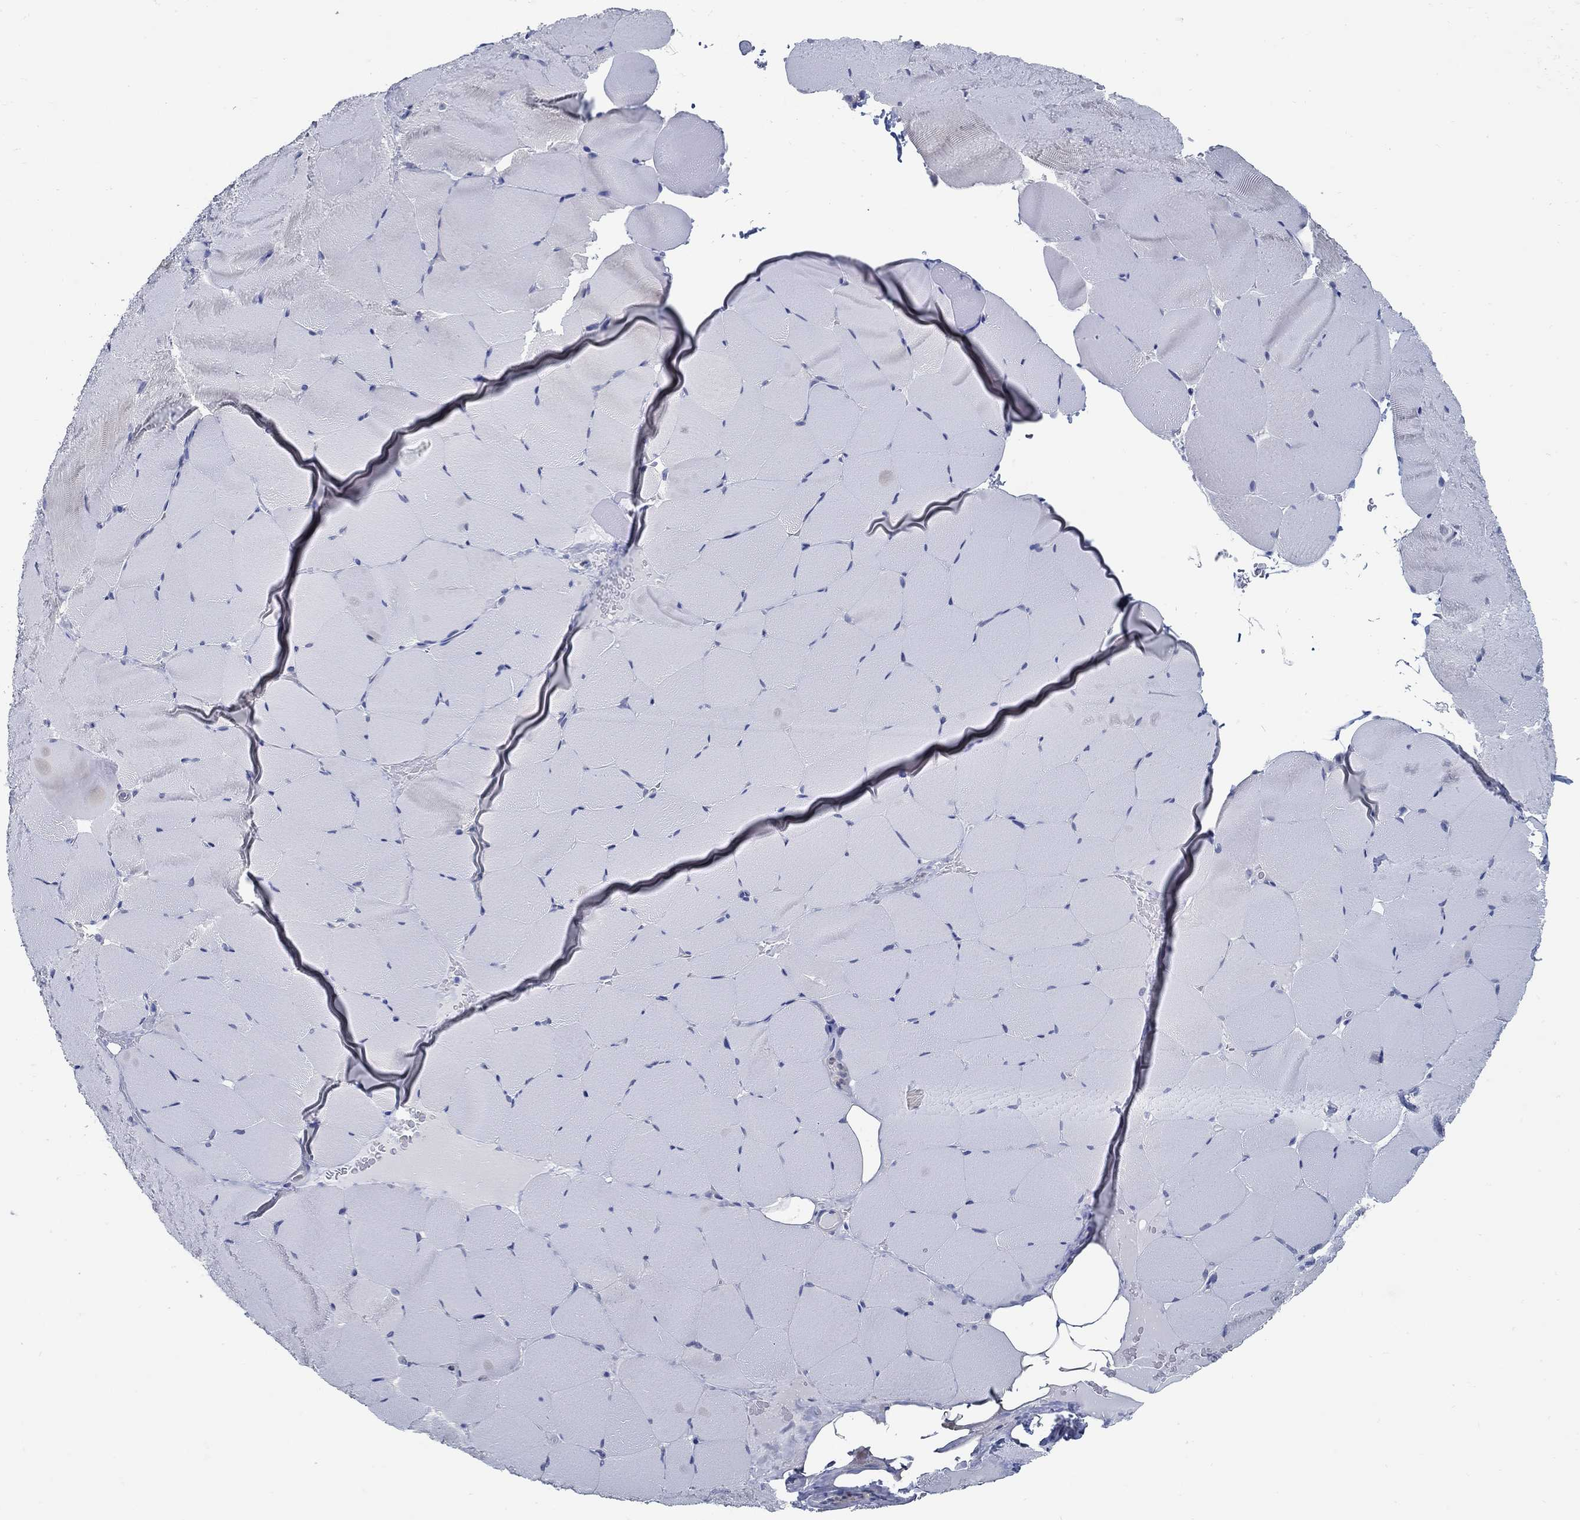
{"staining": {"intensity": "negative", "quantity": "none", "location": "none"}, "tissue": "skeletal muscle", "cell_type": "Myocytes", "image_type": "normal", "snomed": [{"axis": "morphology", "description": "Normal tissue, NOS"}, {"axis": "topography", "description": "Skeletal muscle"}], "caption": "The image reveals no staining of myocytes in benign skeletal muscle. (Immunohistochemistry, brightfield microscopy, high magnification).", "gene": "PCDH11X", "patient": {"sex": "female", "age": 37}}